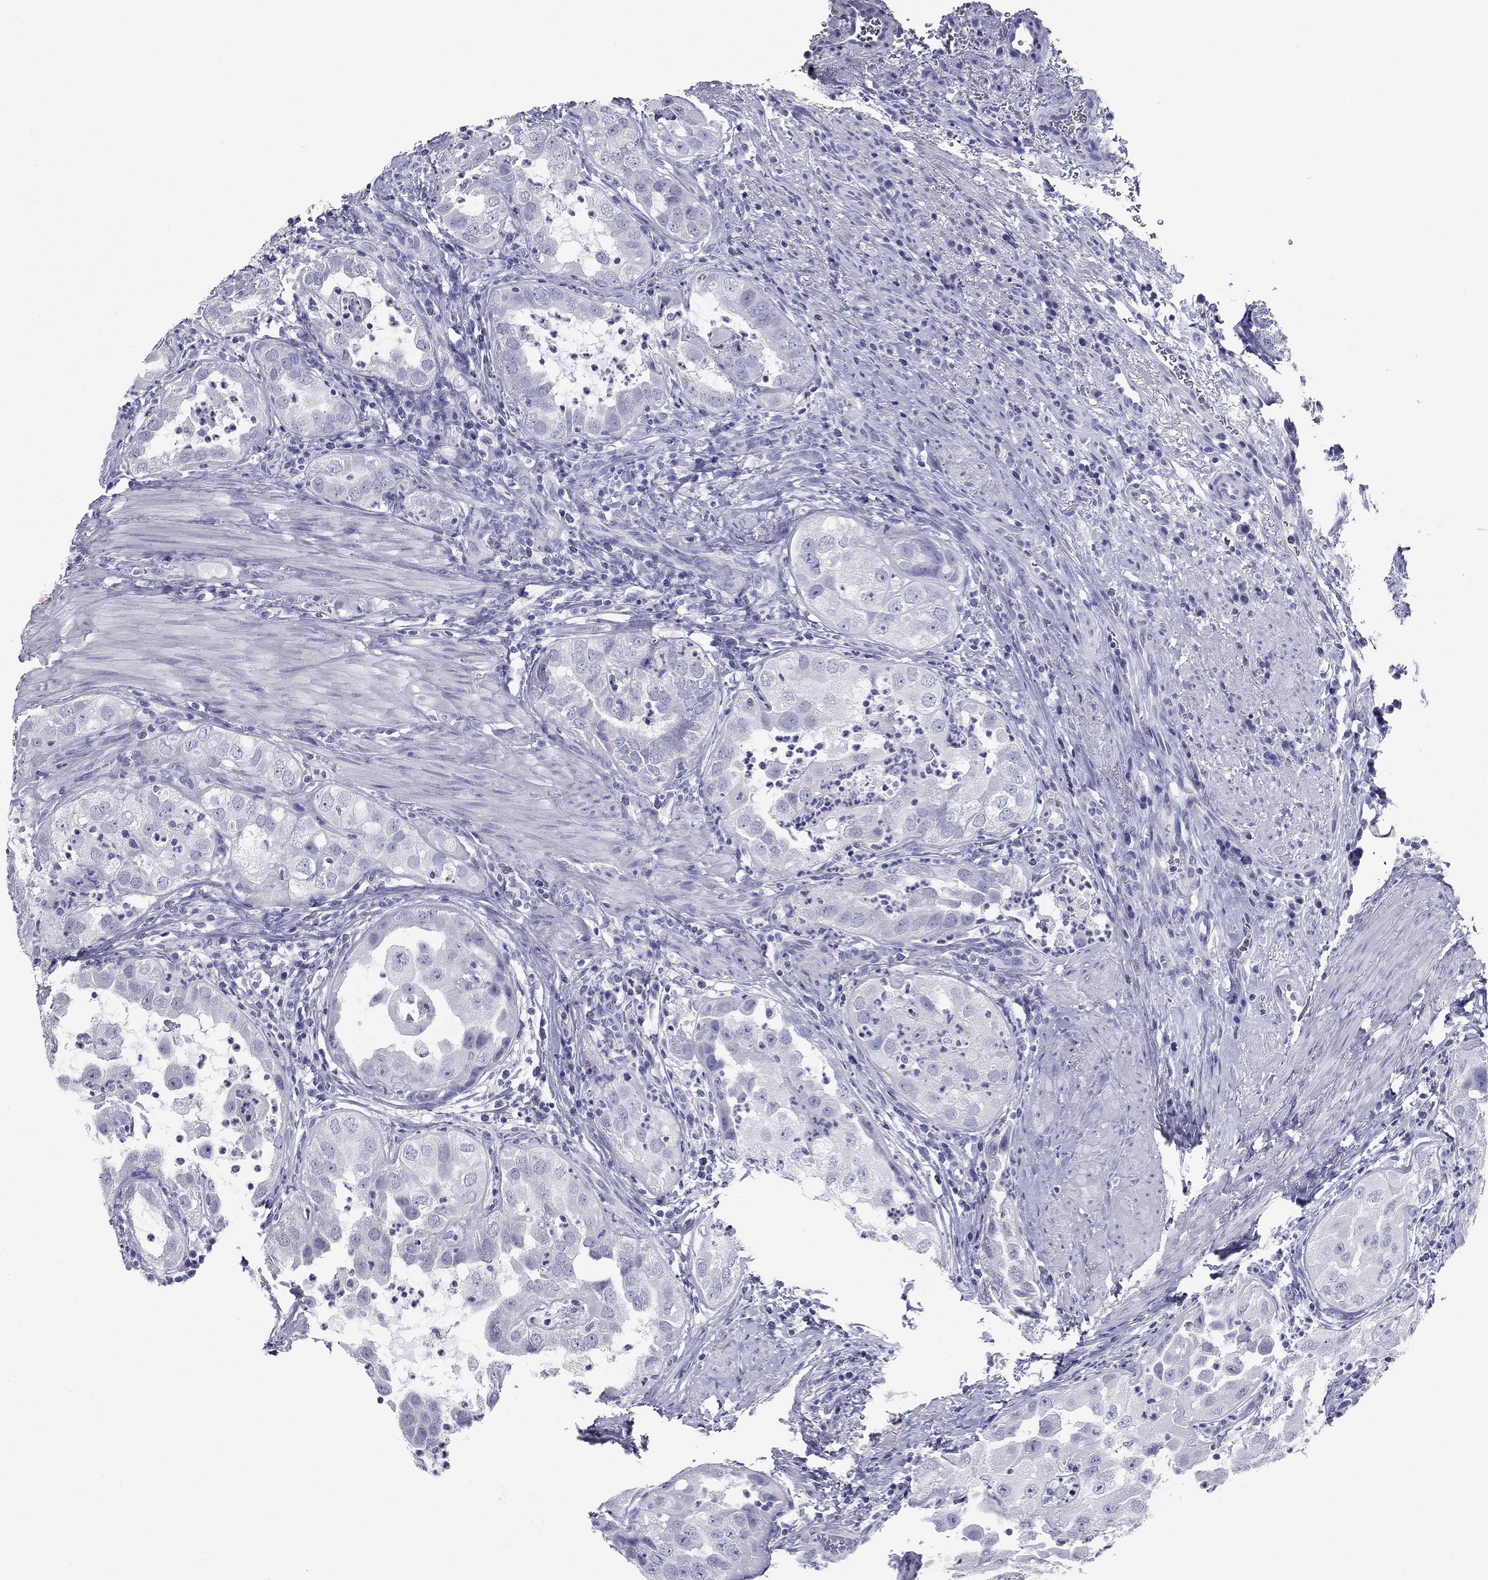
{"staining": {"intensity": "negative", "quantity": "none", "location": "none"}, "tissue": "urothelial cancer", "cell_type": "Tumor cells", "image_type": "cancer", "snomed": [{"axis": "morphology", "description": "Urothelial carcinoma, High grade"}, {"axis": "topography", "description": "Urinary bladder"}], "caption": "Immunohistochemistry (IHC) micrograph of high-grade urothelial carcinoma stained for a protein (brown), which demonstrates no positivity in tumor cells.", "gene": "NPPA", "patient": {"sex": "female", "age": 41}}